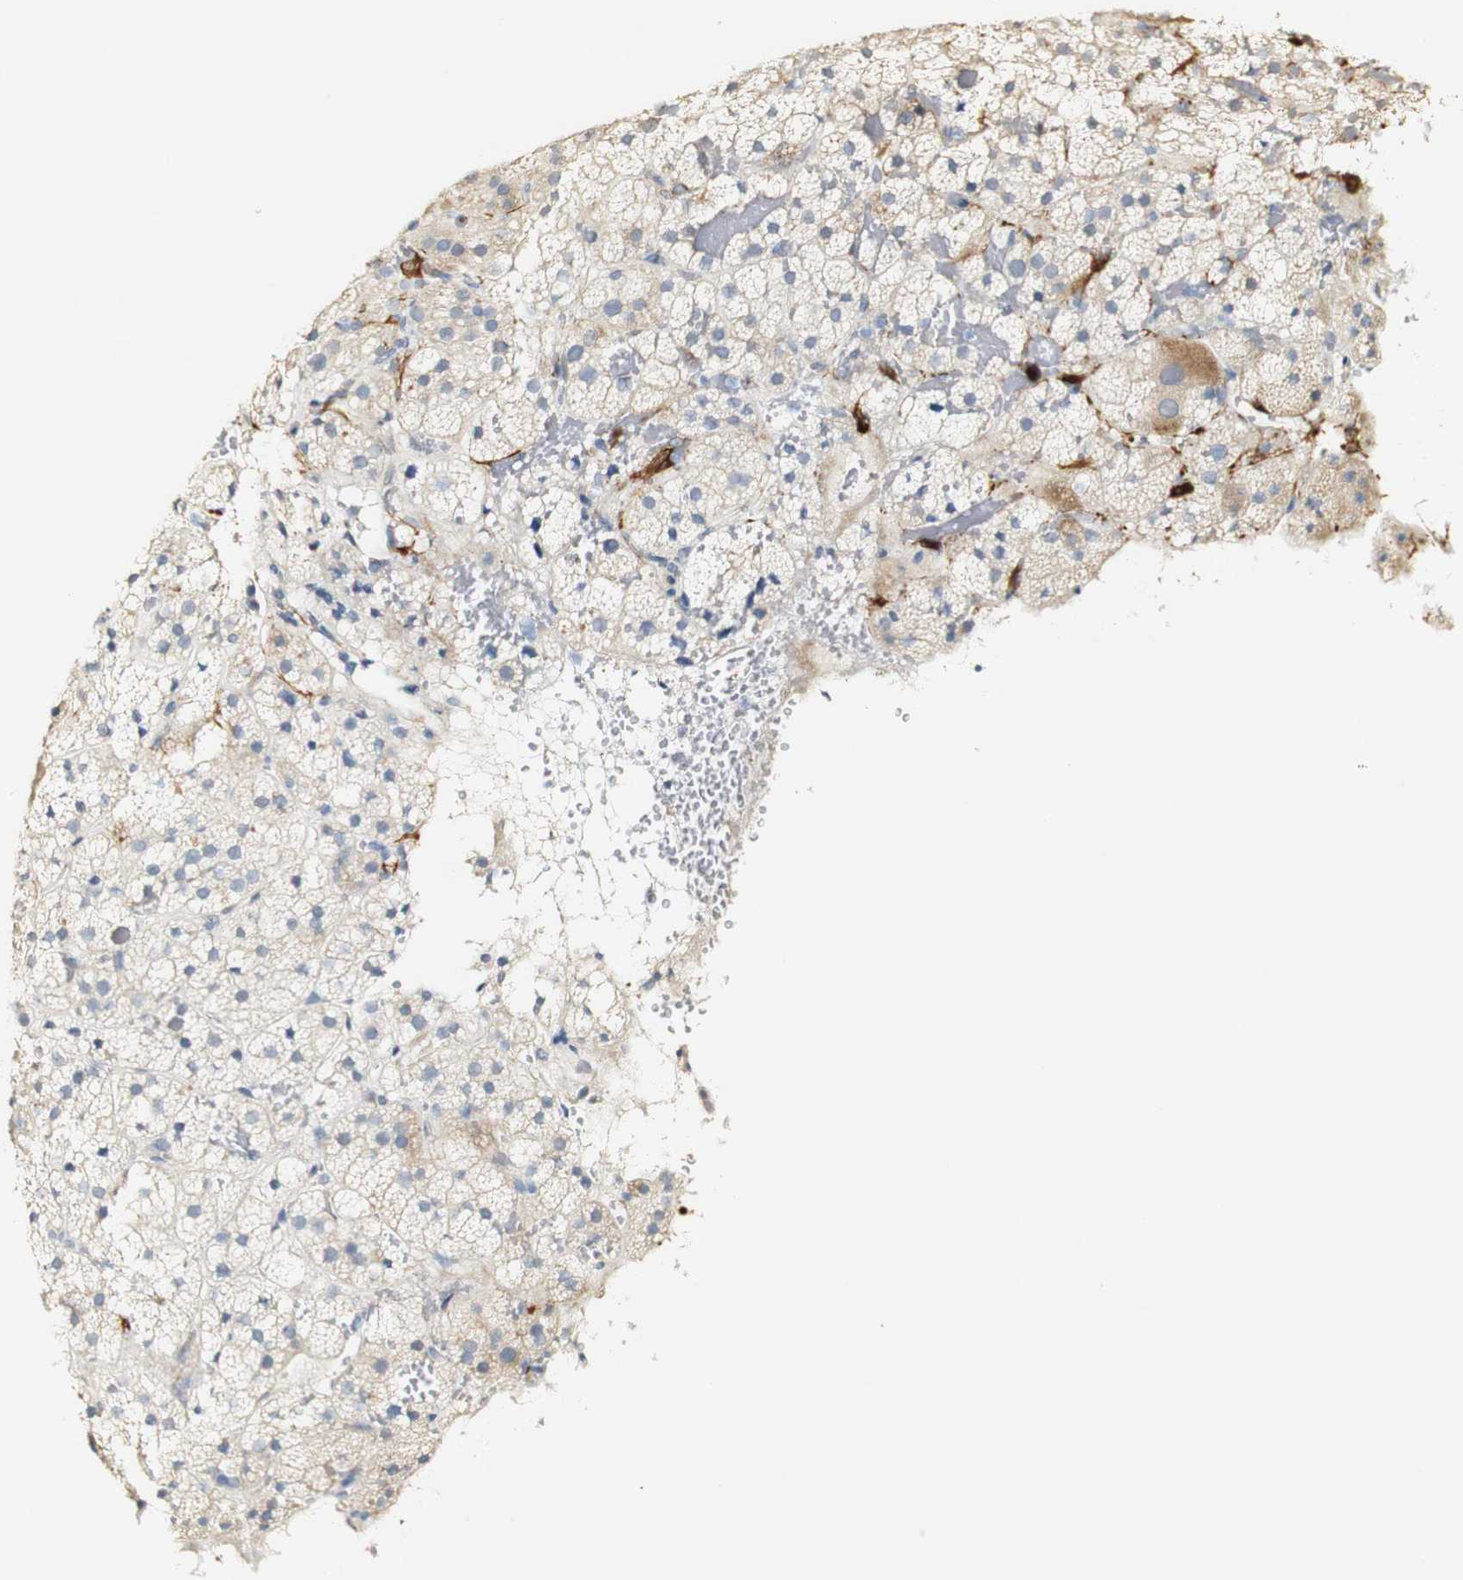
{"staining": {"intensity": "weak", "quantity": "25%-75%", "location": "cytoplasmic/membranous"}, "tissue": "adrenal gland", "cell_type": "Glandular cells", "image_type": "normal", "snomed": [{"axis": "morphology", "description": "Normal tissue, NOS"}, {"axis": "topography", "description": "Adrenal gland"}], "caption": "Immunohistochemical staining of normal human adrenal gland demonstrates weak cytoplasmic/membranous protein expression in about 25%-75% of glandular cells.", "gene": "FMO3", "patient": {"sex": "female", "age": 59}}